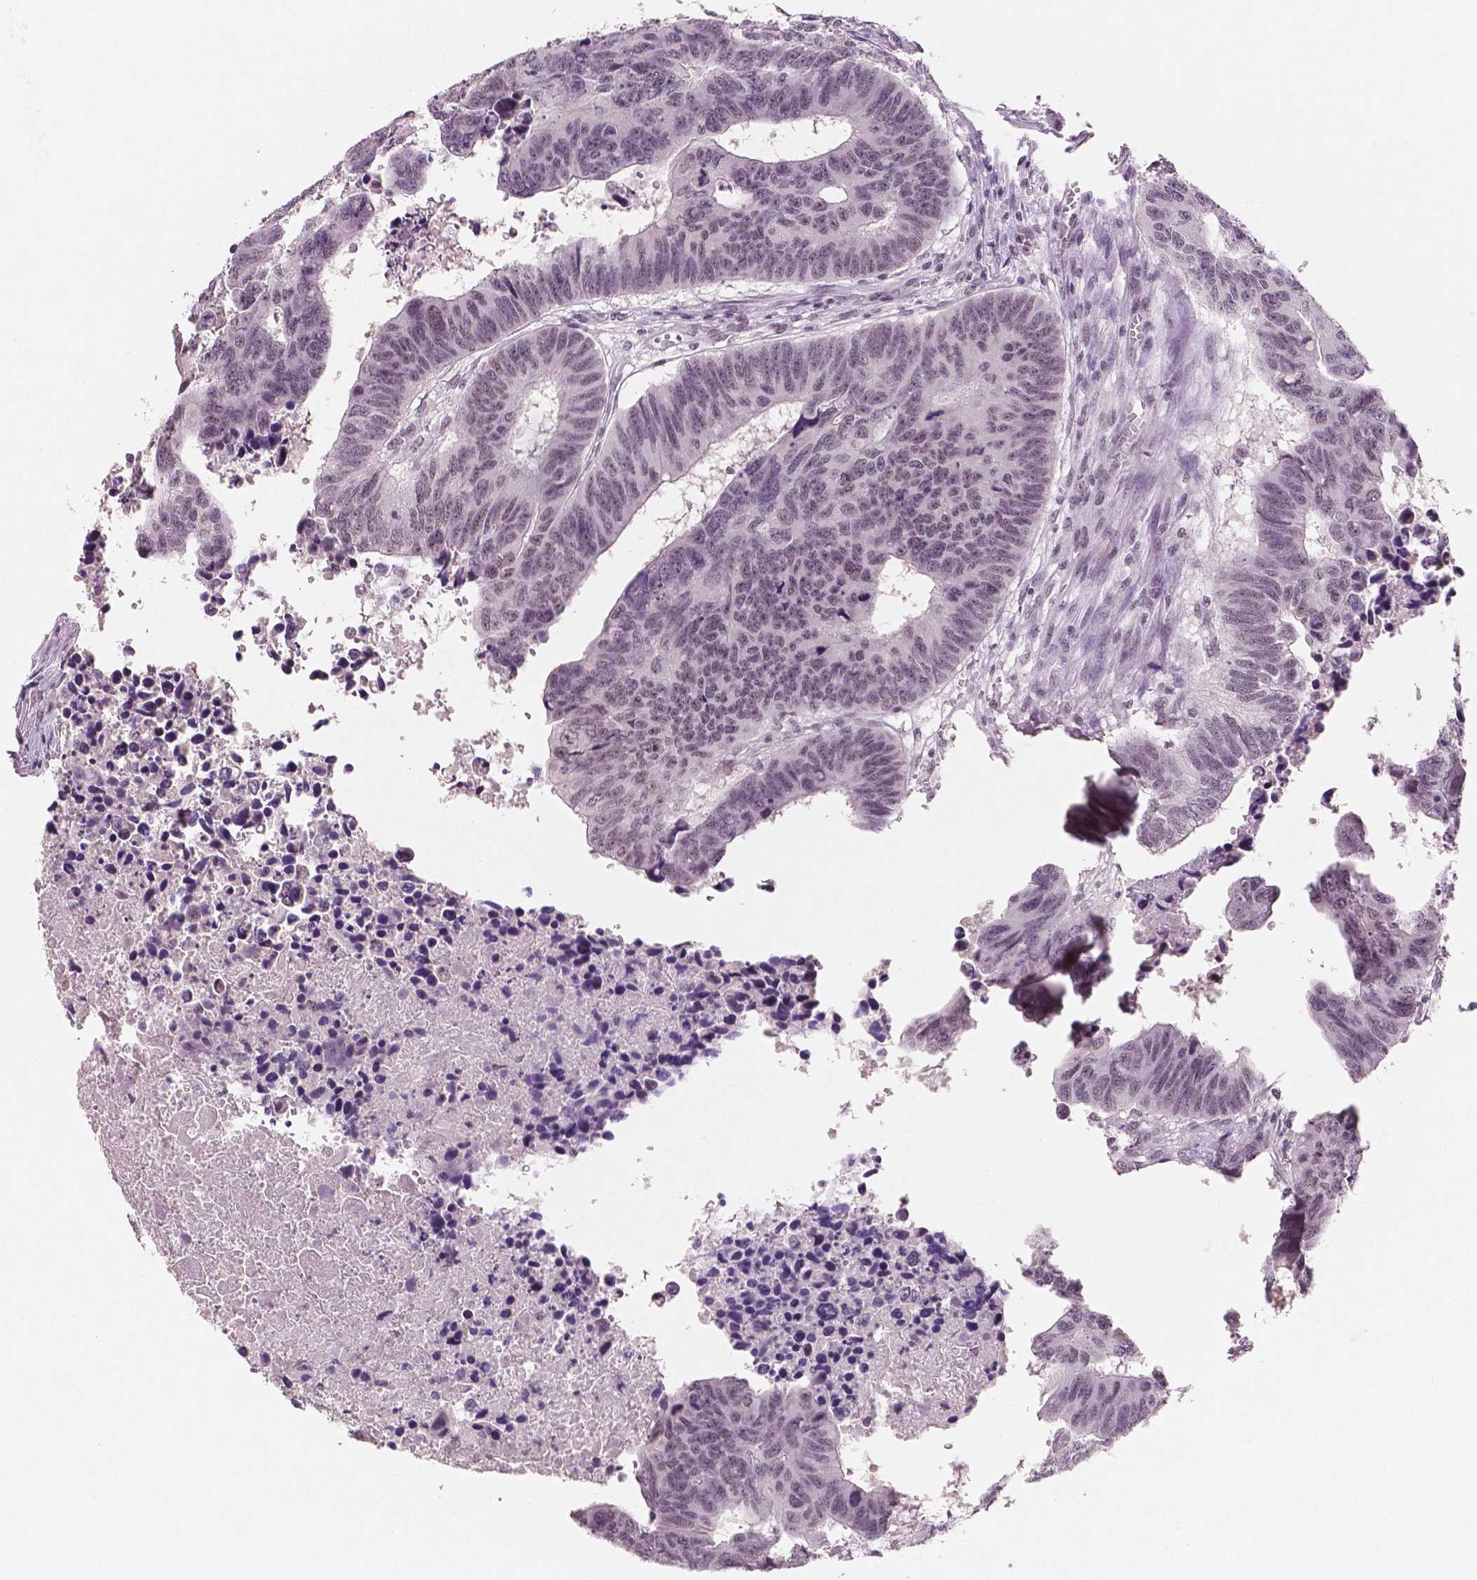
{"staining": {"intensity": "weak", "quantity": "25%-75%", "location": "nuclear"}, "tissue": "colorectal cancer", "cell_type": "Tumor cells", "image_type": "cancer", "snomed": [{"axis": "morphology", "description": "Adenocarcinoma, NOS"}, {"axis": "topography", "description": "Rectum"}], "caption": "DAB immunohistochemical staining of human colorectal cancer reveals weak nuclear protein expression in approximately 25%-75% of tumor cells.", "gene": "BRD4", "patient": {"sex": "female", "age": 85}}